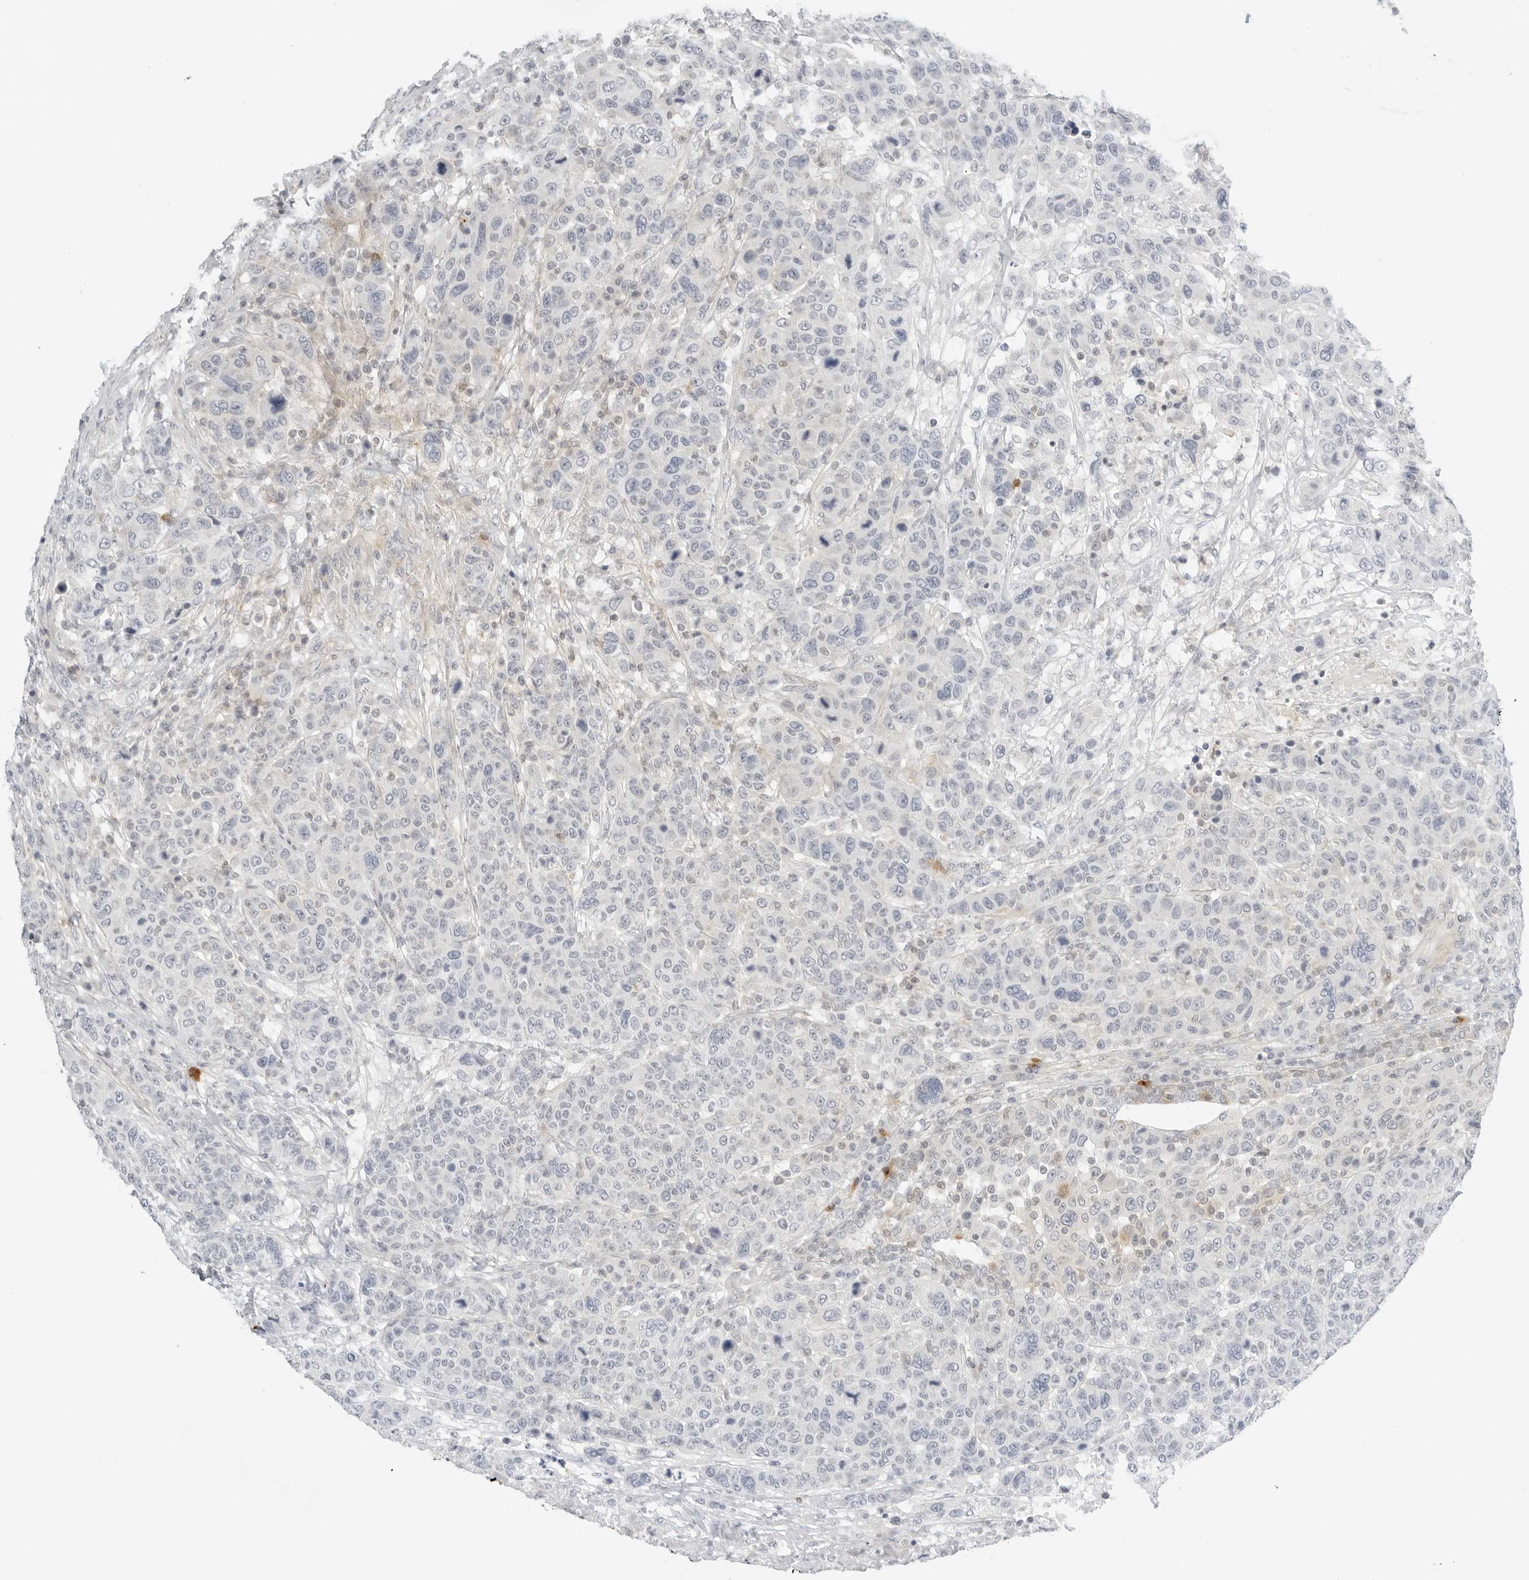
{"staining": {"intensity": "negative", "quantity": "none", "location": "none"}, "tissue": "breast cancer", "cell_type": "Tumor cells", "image_type": "cancer", "snomed": [{"axis": "morphology", "description": "Duct carcinoma"}, {"axis": "topography", "description": "Breast"}], "caption": "Immunohistochemistry (IHC) of invasive ductal carcinoma (breast) displays no positivity in tumor cells.", "gene": "OSCP1", "patient": {"sex": "female", "age": 37}}